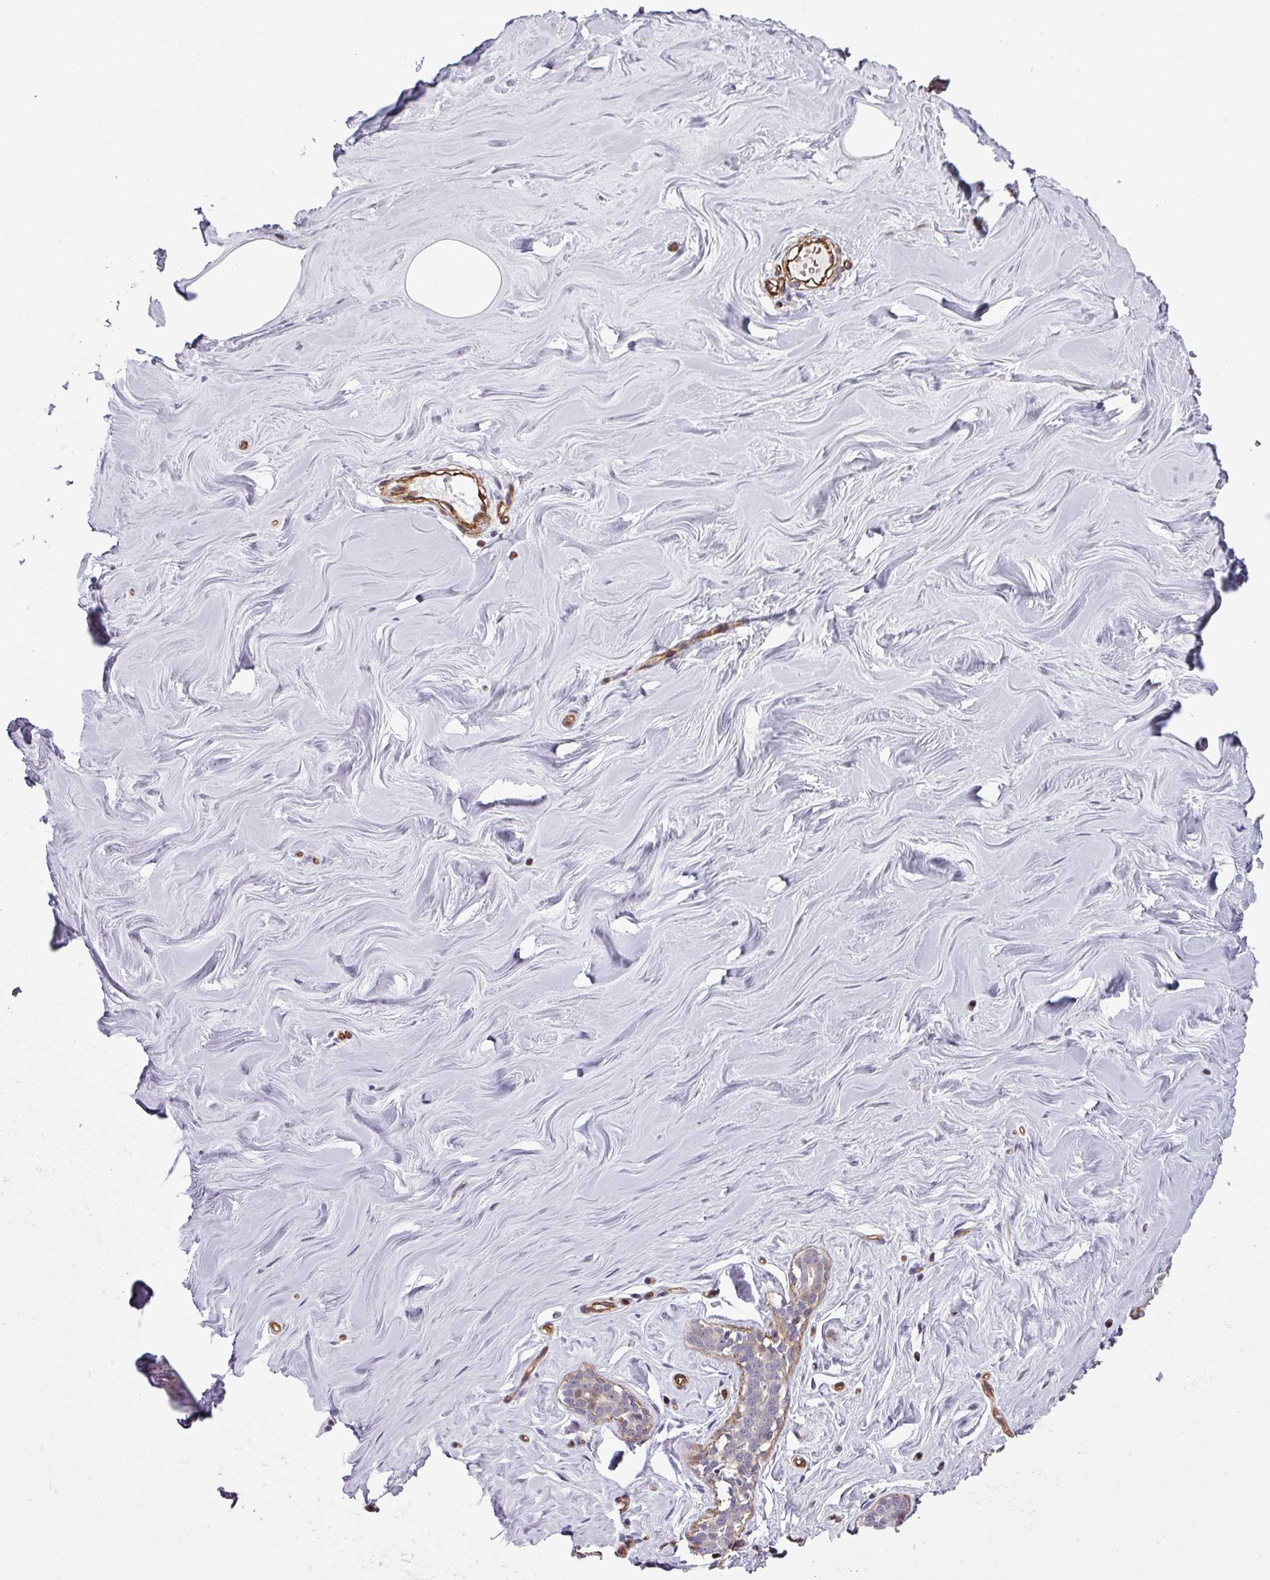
{"staining": {"intensity": "moderate", "quantity": "25%-75%", "location": "cytoplasmic/membranous,nuclear"}, "tissue": "breast", "cell_type": "Adipocytes", "image_type": "normal", "snomed": [{"axis": "morphology", "description": "Normal tissue, NOS"}, {"axis": "topography", "description": "Breast"}], "caption": "A brown stain labels moderate cytoplasmic/membranous,nuclear expression of a protein in adipocytes of normal human breast.", "gene": "ANO9", "patient": {"sex": "female", "age": 25}}